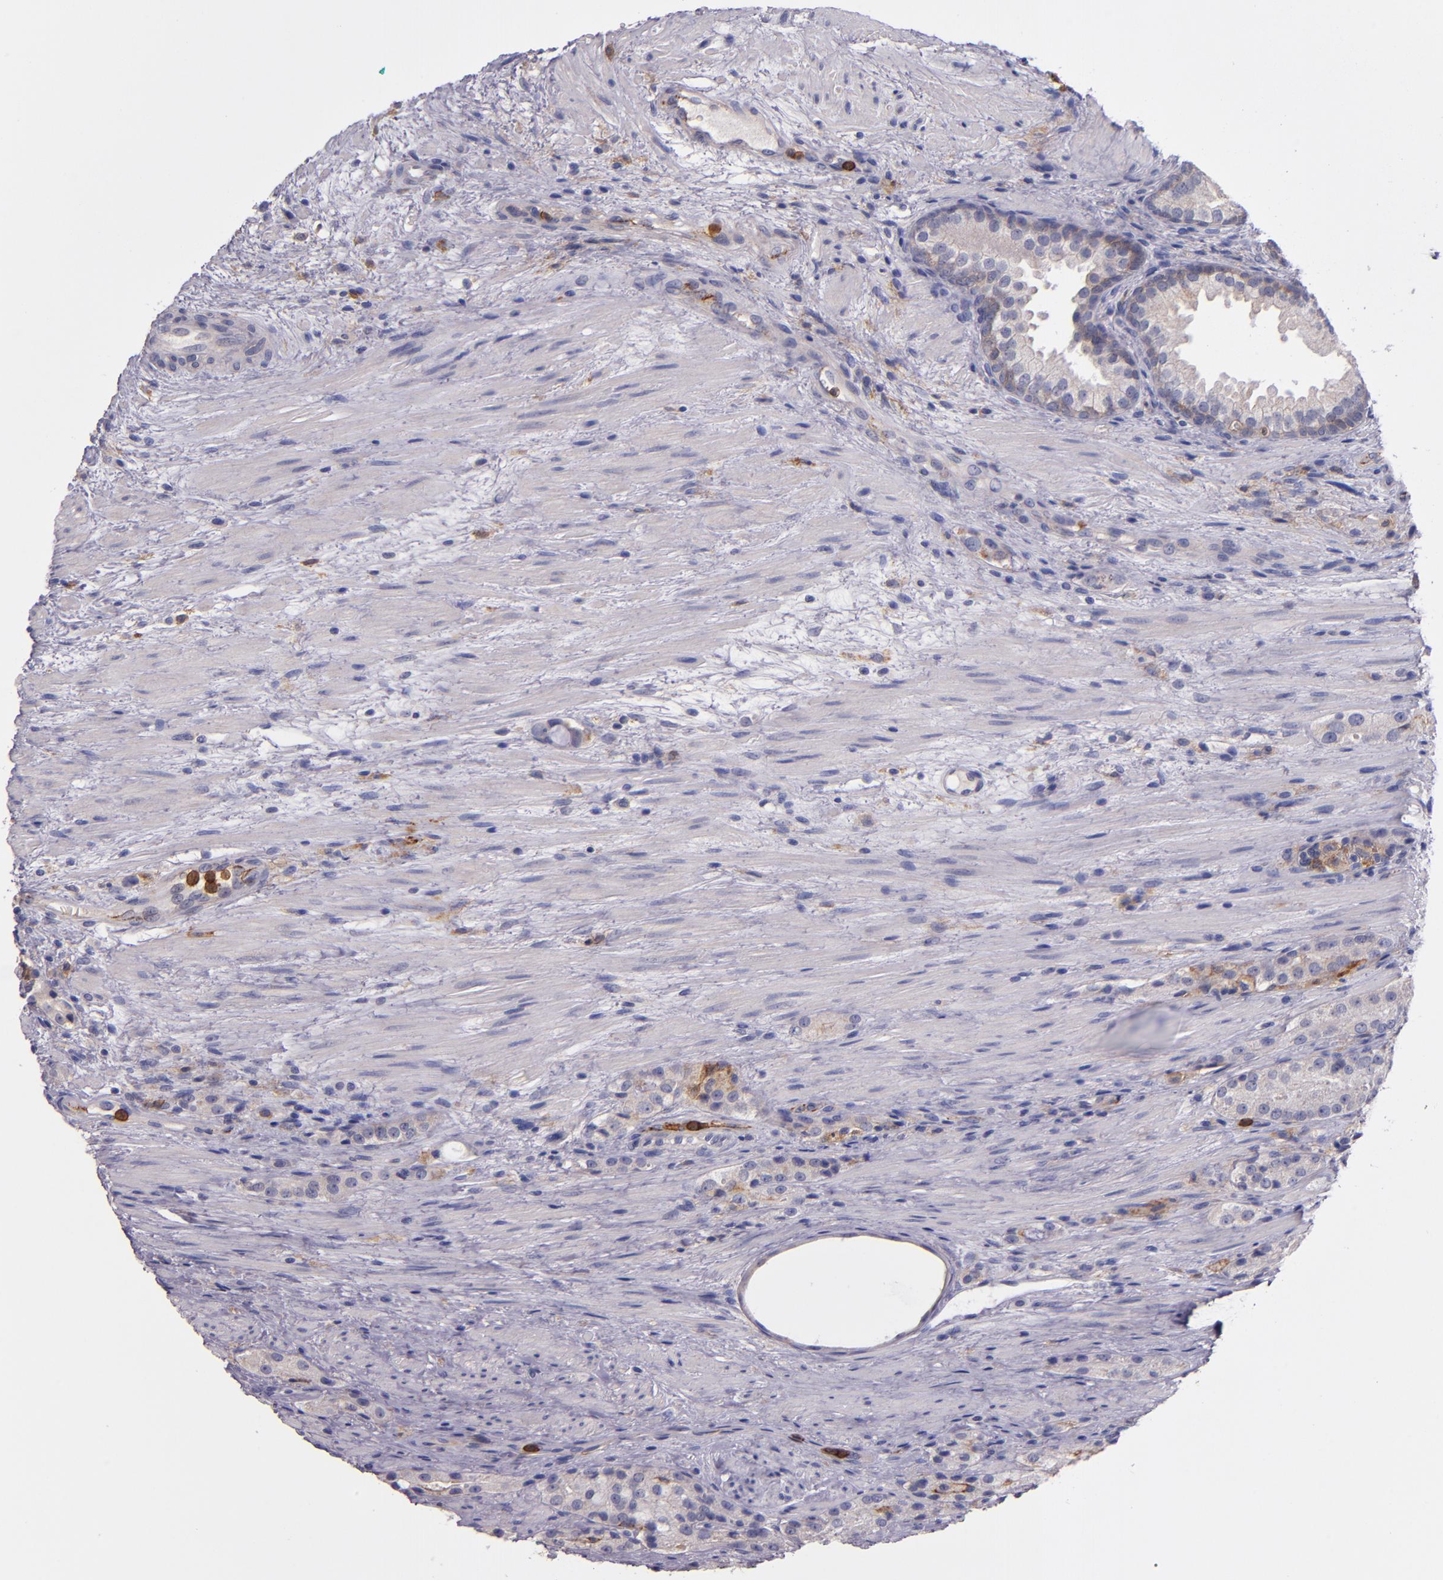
{"staining": {"intensity": "weak", "quantity": "<25%", "location": "cytoplasmic/membranous"}, "tissue": "prostate cancer", "cell_type": "Tumor cells", "image_type": "cancer", "snomed": [{"axis": "morphology", "description": "Adenocarcinoma, High grade"}, {"axis": "topography", "description": "Prostate"}], "caption": "IHC histopathology image of neoplastic tissue: human prostate cancer (adenocarcinoma (high-grade)) stained with DAB (3,3'-diaminobenzidine) shows no significant protein positivity in tumor cells.", "gene": "C5AR1", "patient": {"sex": "male", "age": 72}}